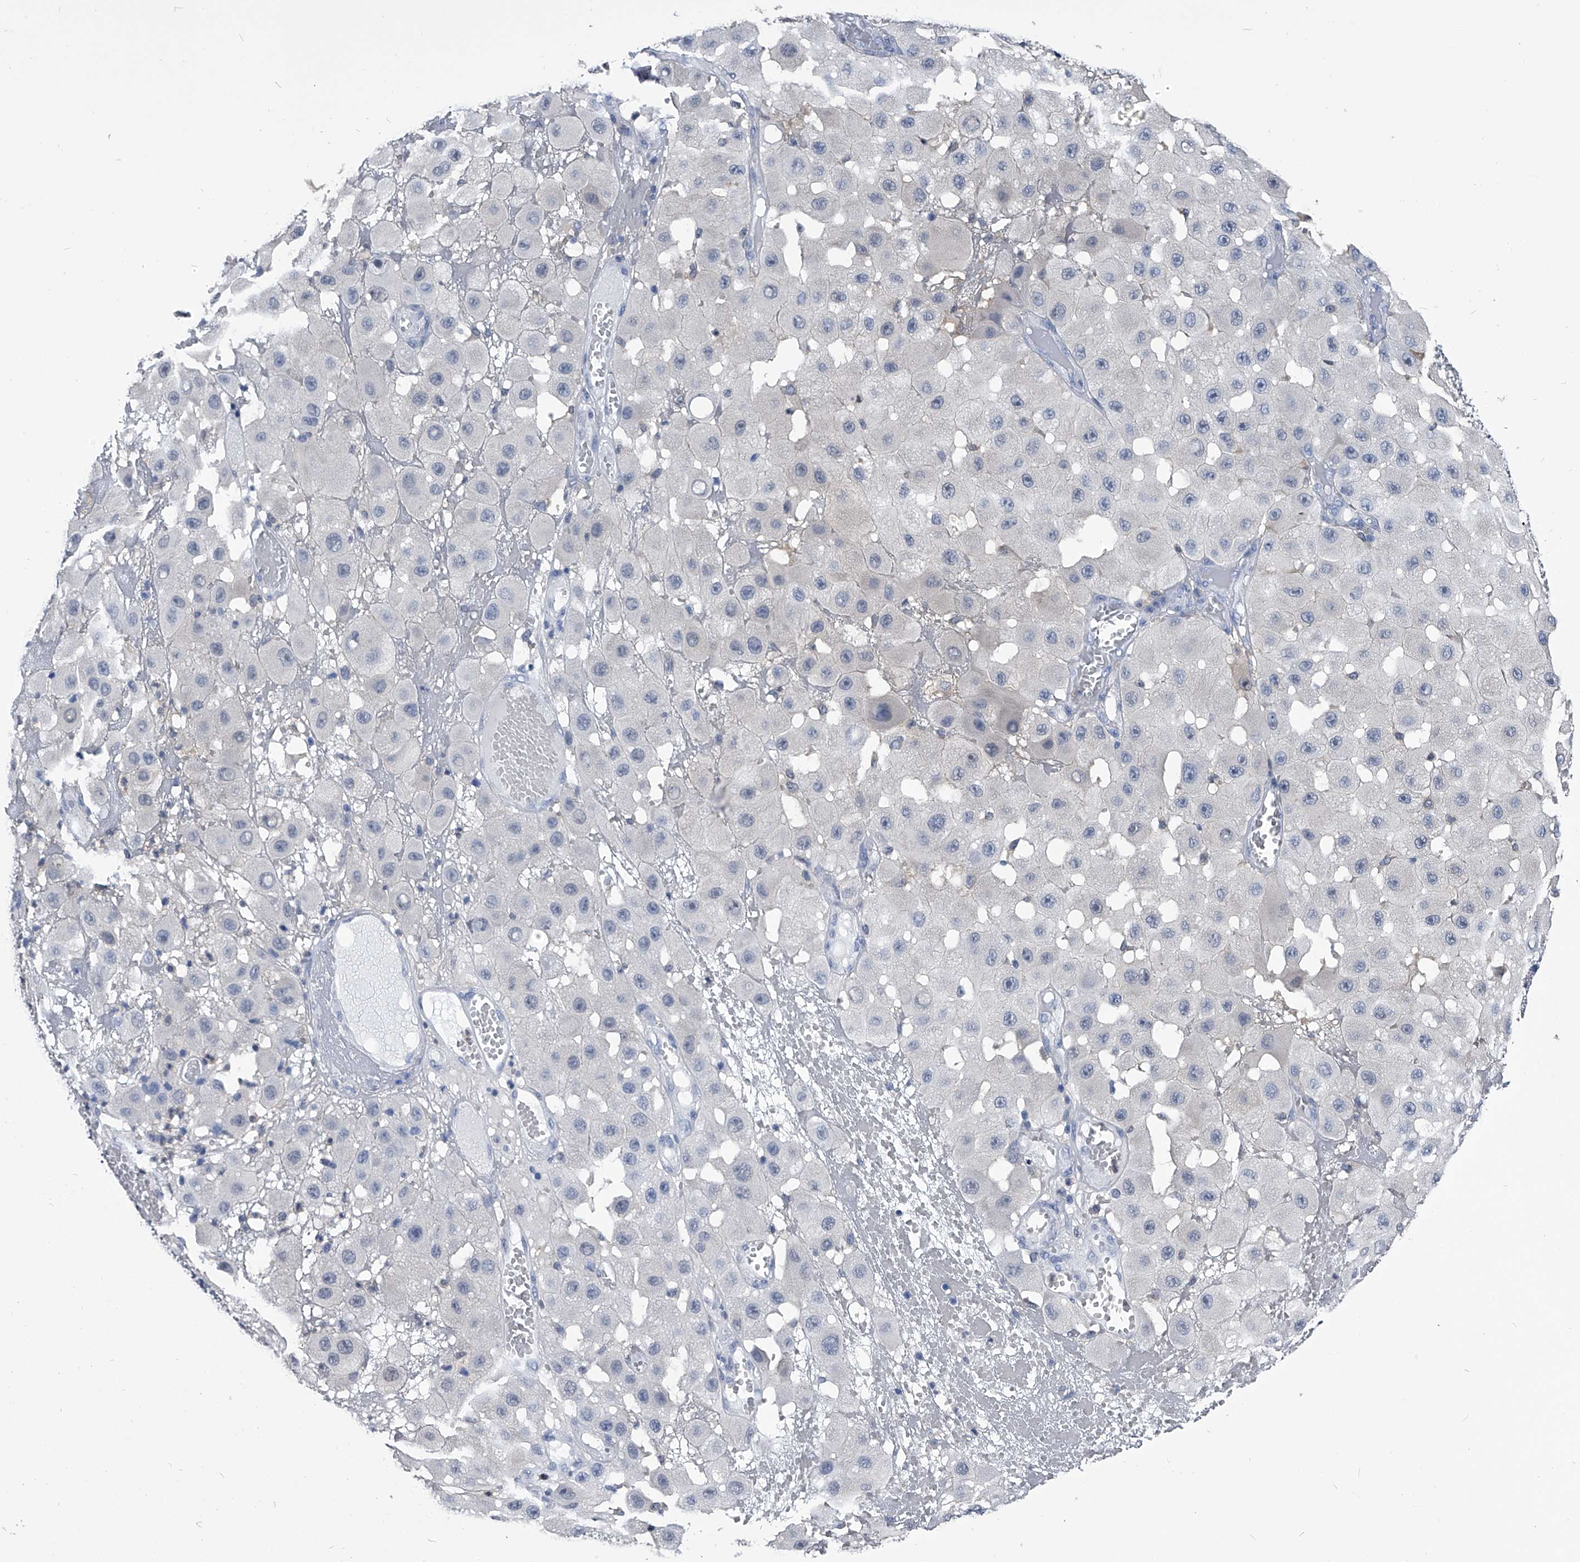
{"staining": {"intensity": "negative", "quantity": "none", "location": "none"}, "tissue": "melanoma", "cell_type": "Tumor cells", "image_type": "cancer", "snomed": [{"axis": "morphology", "description": "Malignant melanoma, NOS"}, {"axis": "topography", "description": "Skin"}], "caption": "Malignant melanoma was stained to show a protein in brown. There is no significant expression in tumor cells.", "gene": "PDXK", "patient": {"sex": "female", "age": 81}}